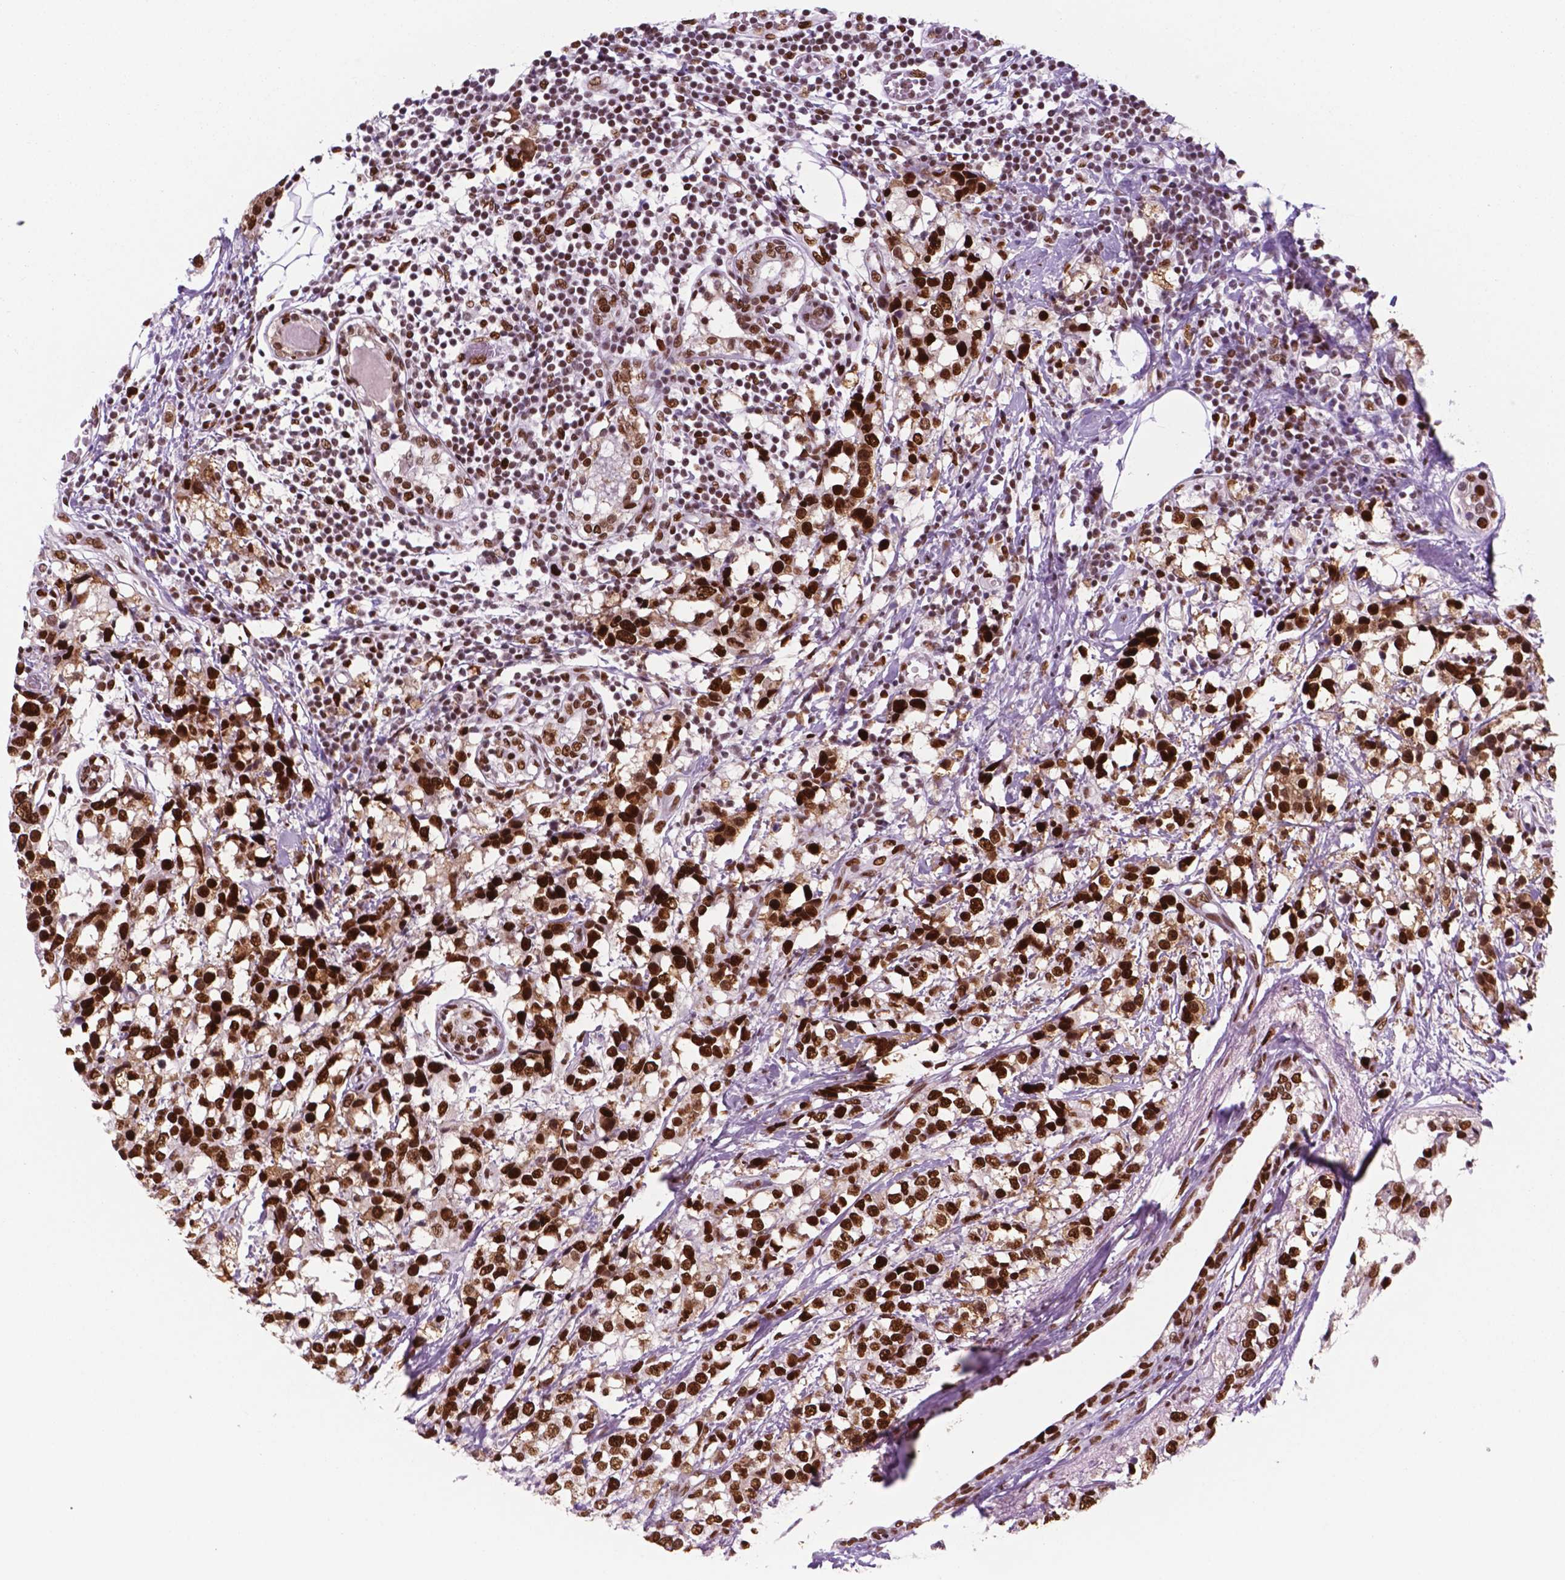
{"staining": {"intensity": "strong", "quantity": ">75%", "location": "nuclear"}, "tissue": "breast cancer", "cell_type": "Tumor cells", "image_type": "cancer", "snomed": [{"axis": "morphology", "description": "Lobular carcinoma"}, {"axis": "topography", "description": "Breast"}], "caption": "Immunohistochemistry (IHC) (DAB) staining of human lobular carcinoma (breast) shows strong nuclear protein expression in approximately >75% of tumor cells.", "gene": "MSH6", "patient": {"sex": "female", "age": 59}}